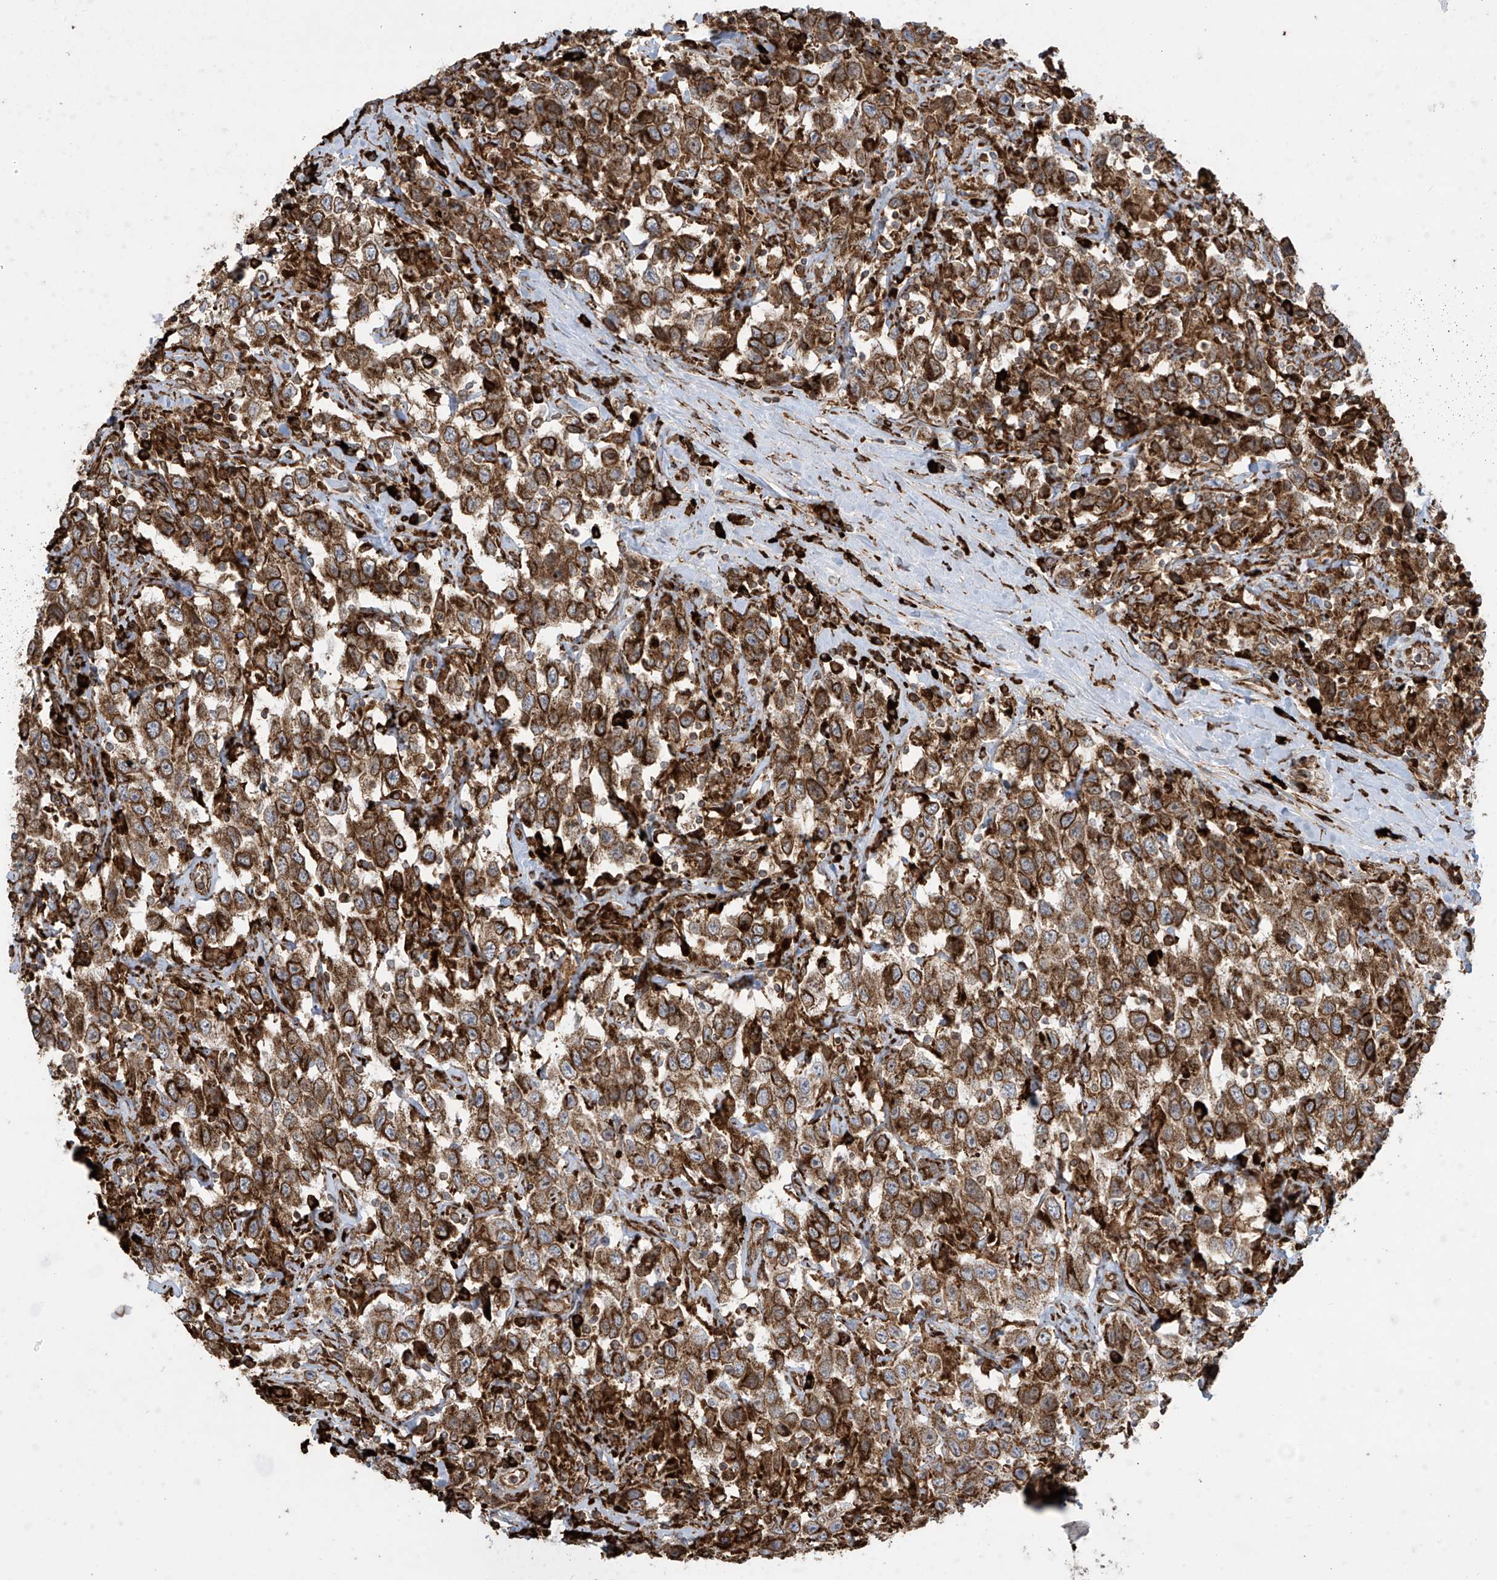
{"staining": {"intensity": "strong", "quantity": ">75%", "location": "cytoplasmic/membranous"}, "tissue": "testis cancer", "cell_type": "Tumor cells", "image_type": "cancer", "snomed": [{"axis": "morphology", "description": "Seminoma, NOS"}, {"axis": "topography", "description": "Testis"}], "caption": "Testis cancer stained with DAB (3,3'-diaminobenzidine) IHC displays high levels of strong cytoplasmic/membranous staining in about >75% of tumor cells.", "gene": "MX1", "patient": {"sex": "male", "age": 41}}